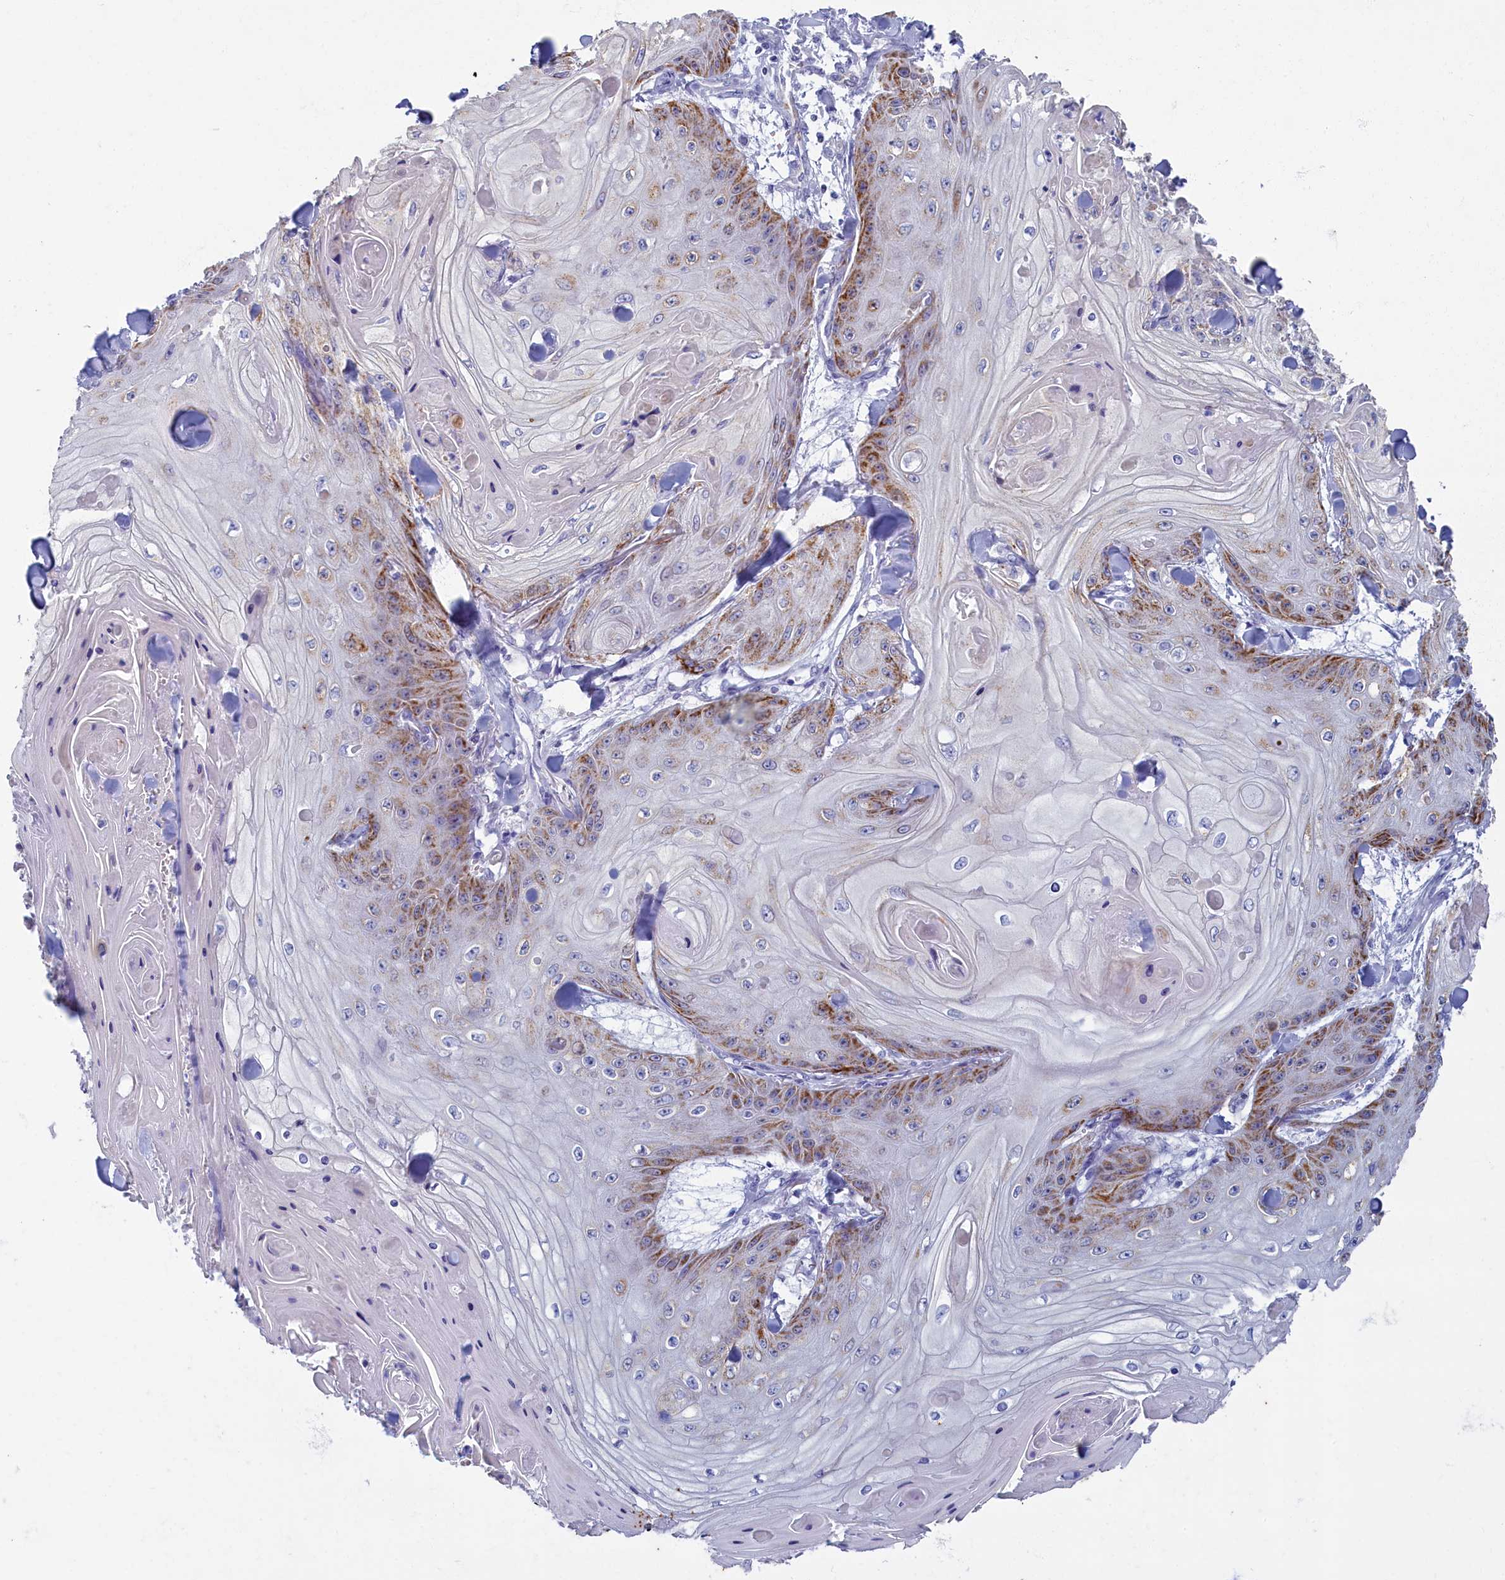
{"staining": {"intensity": "moderate", "quantity": ">75%", "location": "cytoplasmic/membranous"}, "tissue": "skin cancer", "cell_type": "Tumor cells", "image_type": "cancer", "snomed": [{"axis": "morphology", "description": "Squamous cell carcinoma, NOS"}, {"axis": "topography", "description": "Skin"}], "caption": "Immunohistochemistry (IHC) (DAB) staining of skin squamous cell carcinoma shows moderate cytoplasmic/membranous protein positivity in about >75% of tumor cells. The protein is shown in brown color, while the nuclei are stained blue.", "gene": "OCIAD2", "patient": {"sex": "male", "age": 74}}